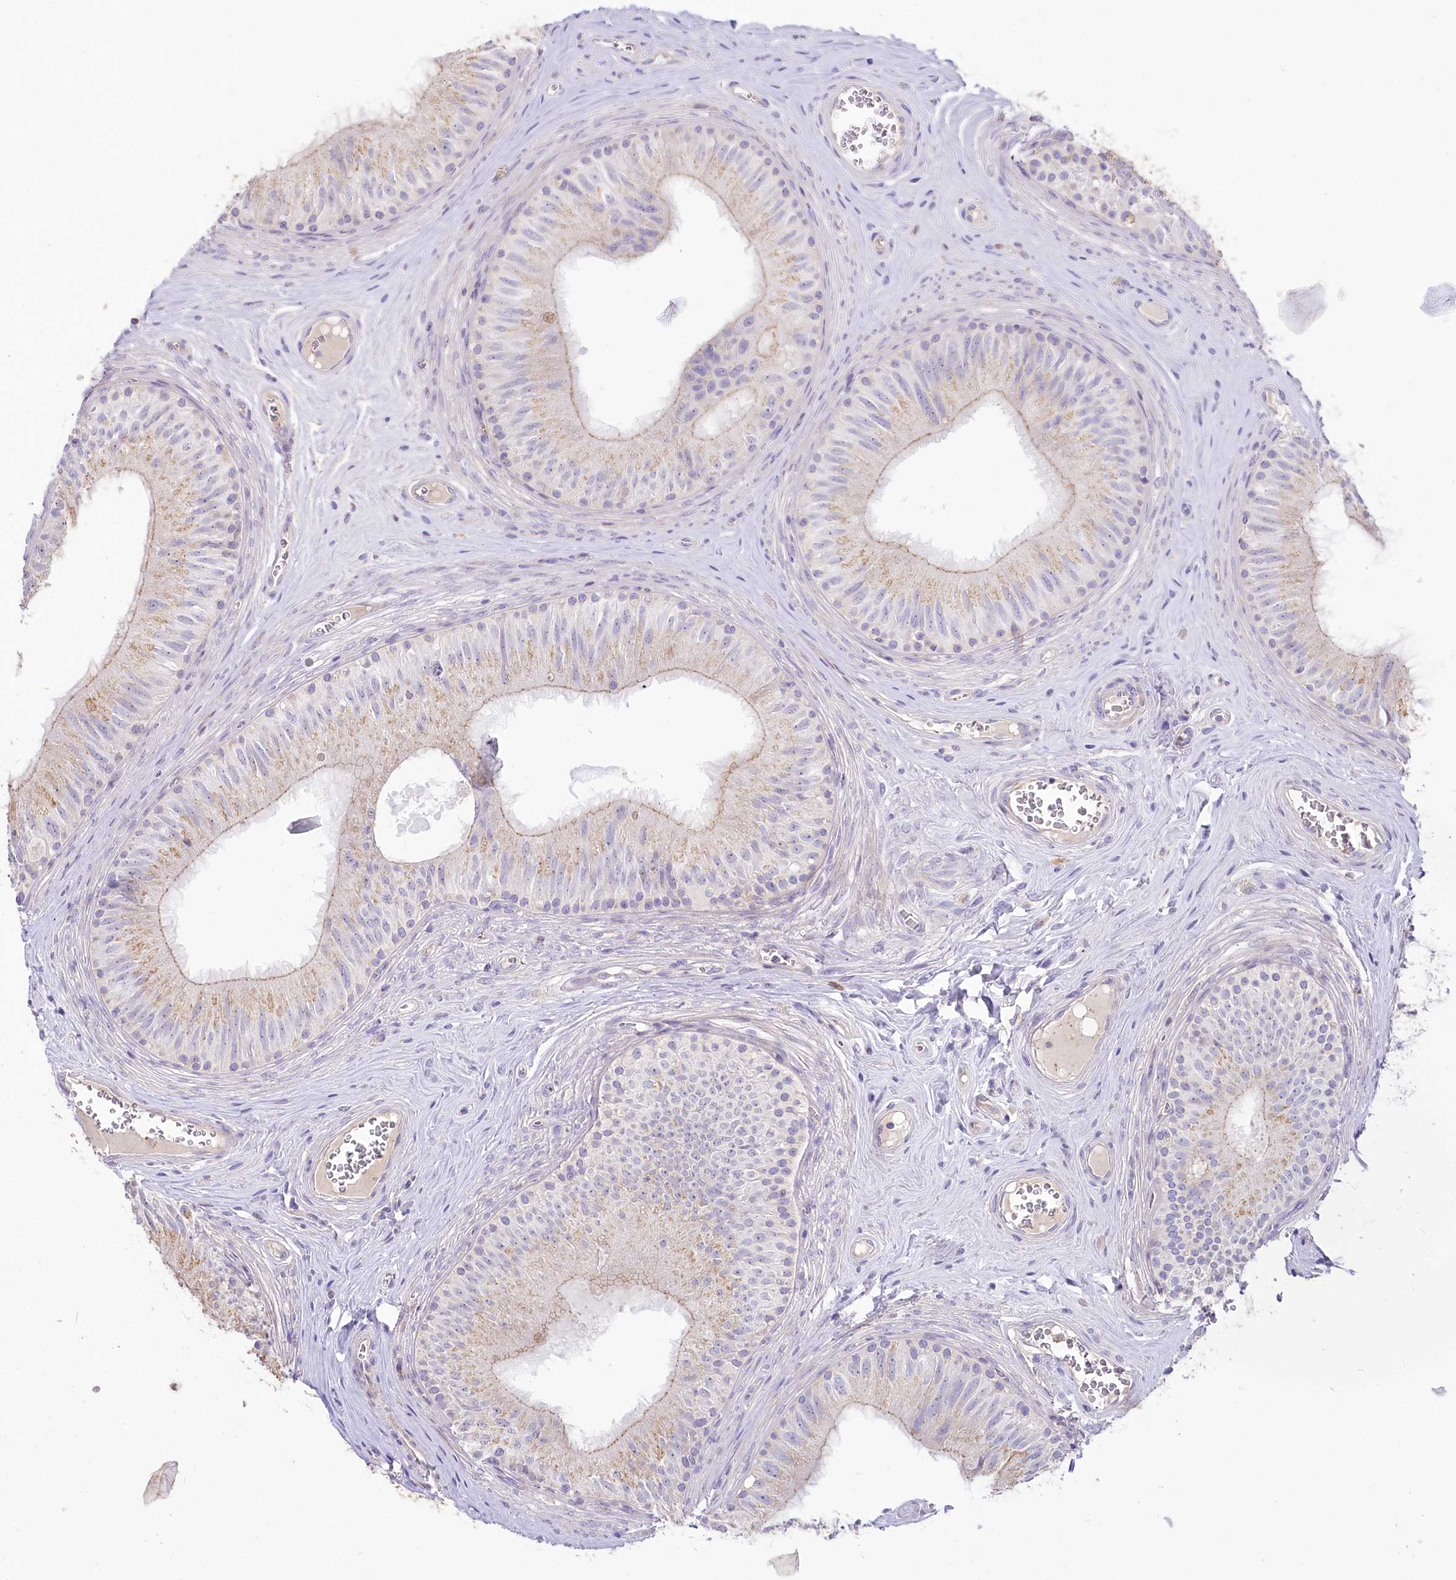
{"staining": {"intensity": "moderate", "quantity": "<25%", "location": "cytoplasmic/membranous"}, "tissue": "epididymis", "cell_type": "Glandular cells", "image_type": "normal", "snomed": [{"axis": "morphology", "description": "Normal tissue, NOS"}, {"axis": "topography", "description": "Epididymis"}], "caption": "Epididymis stained with a protein marker reveals moderate staining in glandular cells.", "gene": "SLC6A11", "patient": {"sex": "male", "age": 46}}